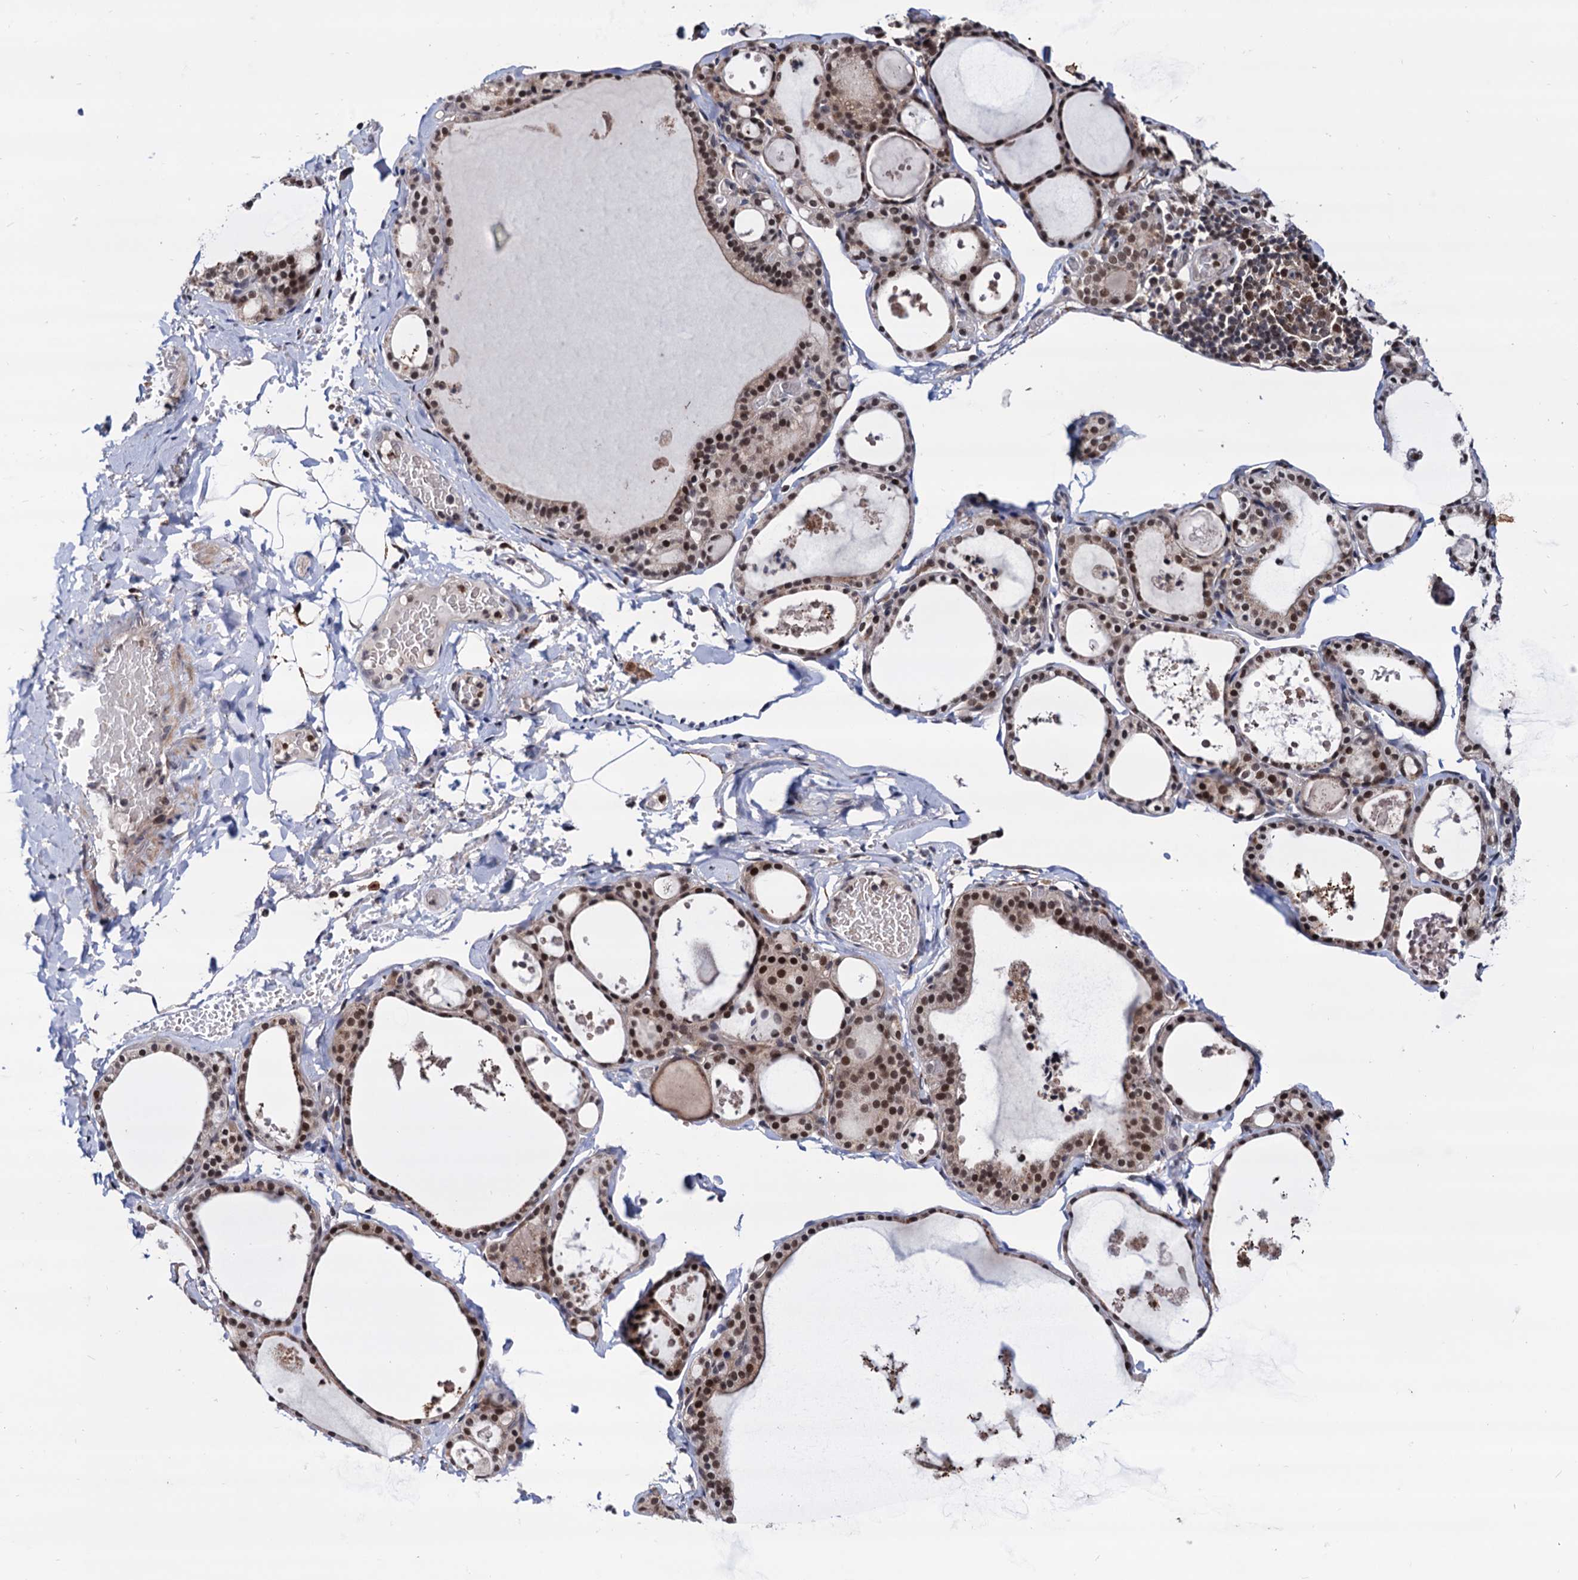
{"staining": {"intensity": "moderate", "quantity": ">75%", "location": "nuclear"}, "tissue": "thyroid gland", "cell_type": "Glandular cells", "image_type": "normal", "snomed": [{"axis": "morphology", "description": "Normal tissue, NOS"}, {"axis": "topography", "description": "Thyroid gland"}], "caption": "Approximately >75% of glandular cells in normal thyroid gland demonstrate moderate nuclear protein staining as visualized by brown immunohistochemical staining.", "gene": "RNASEH2B", "patient": {"sex": "male", "age": 56}}